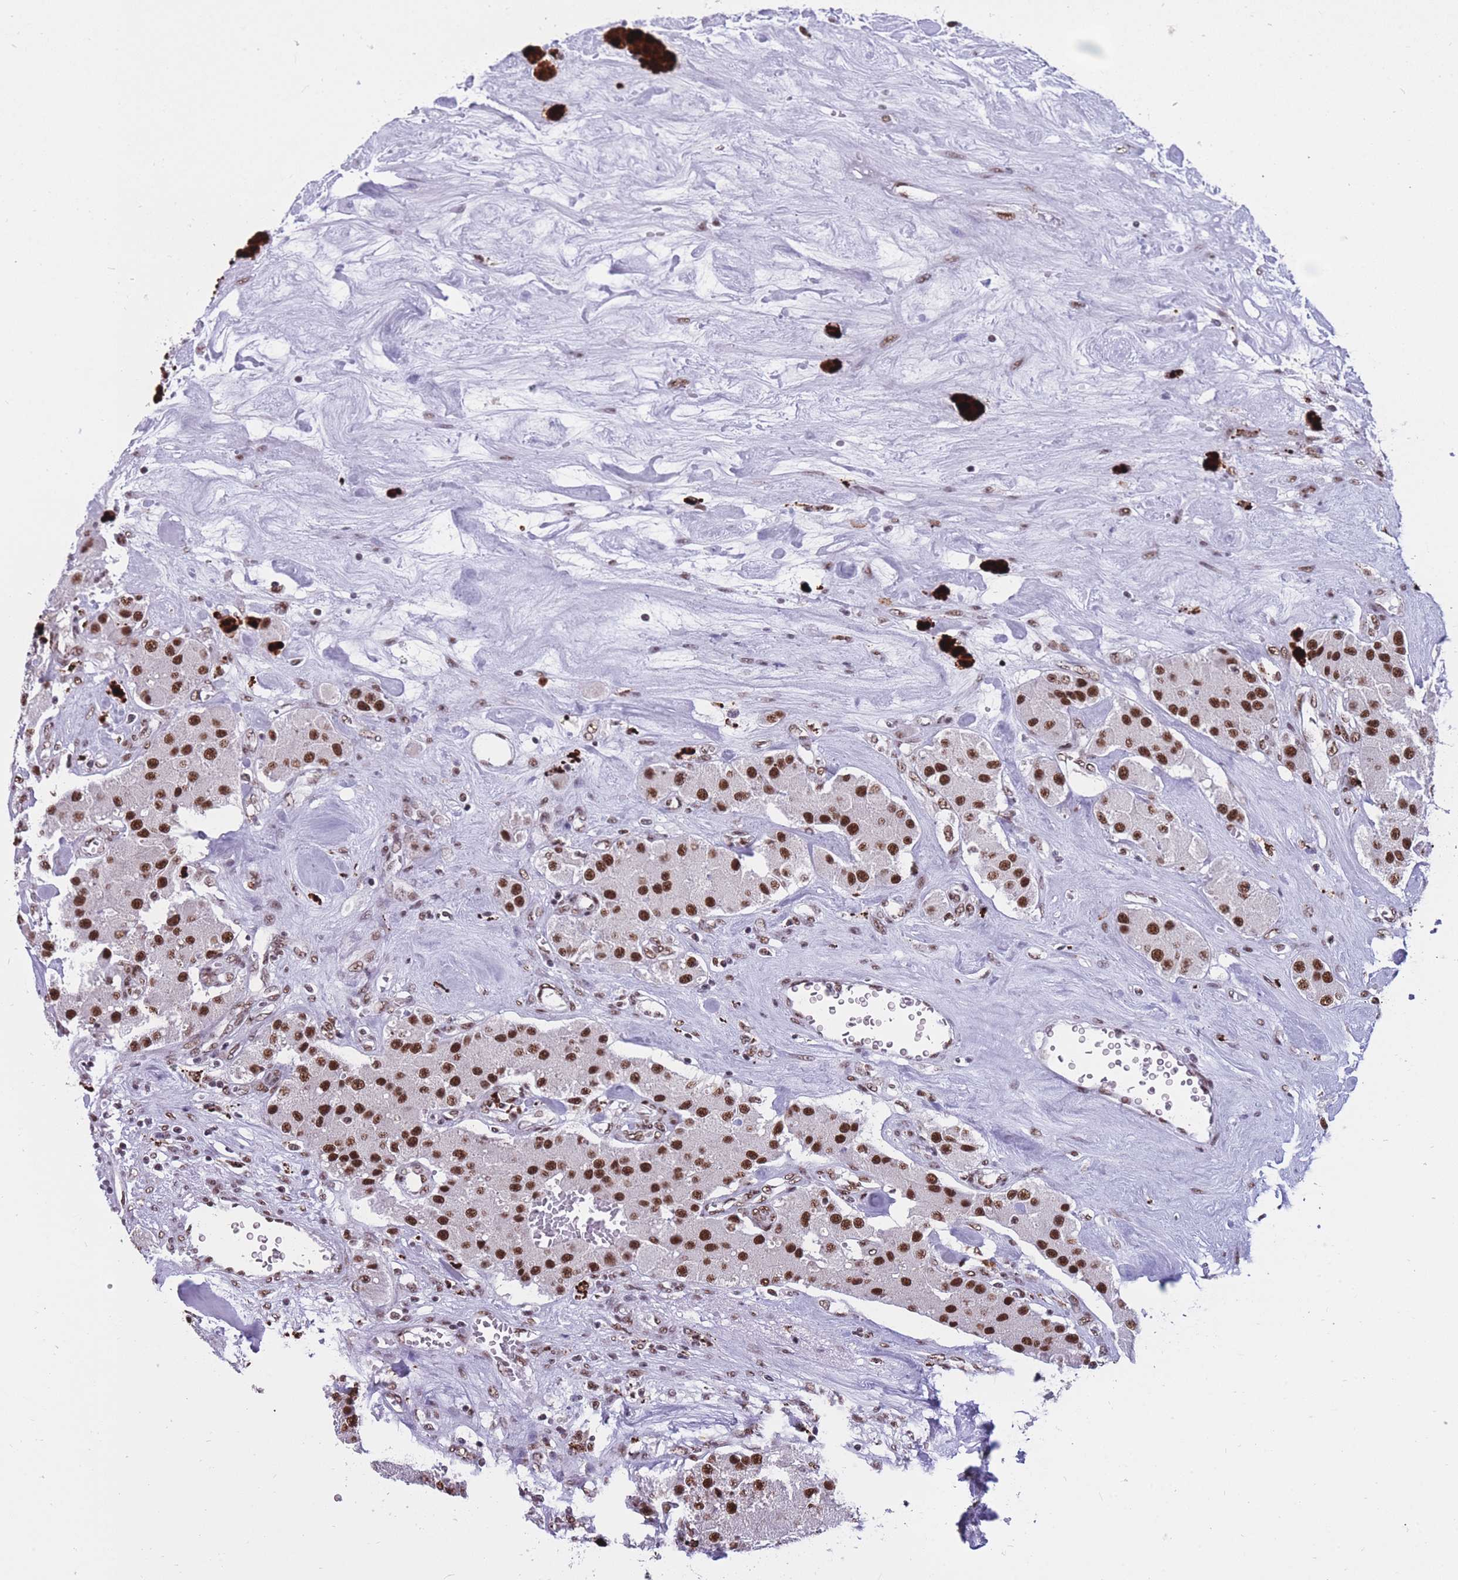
{"staining": {"intensity": "strong", "quantity": ">75%", "location": "nuclear"}, "tissue": "carcinoid", "cell_type": "Tumor cells", "image_type": "cancer", "snomed": [{"axis": "morphology", "description": "Carcinoid, malignant, NOS"}, {"axis": "topography", "description": "Pancreas"}], "caption": "Carcinoid stained for a protein exhibits strong nuclear positivity in tumor cells. The staining is performed using DAB (3,3'-diaminobenzidine) brown chromogen to label protein expression. The nuclei are counter-stained blue using hematoxylin.", "gene": "PRPF19", "patient": {"sex": "male", "age": 41}}